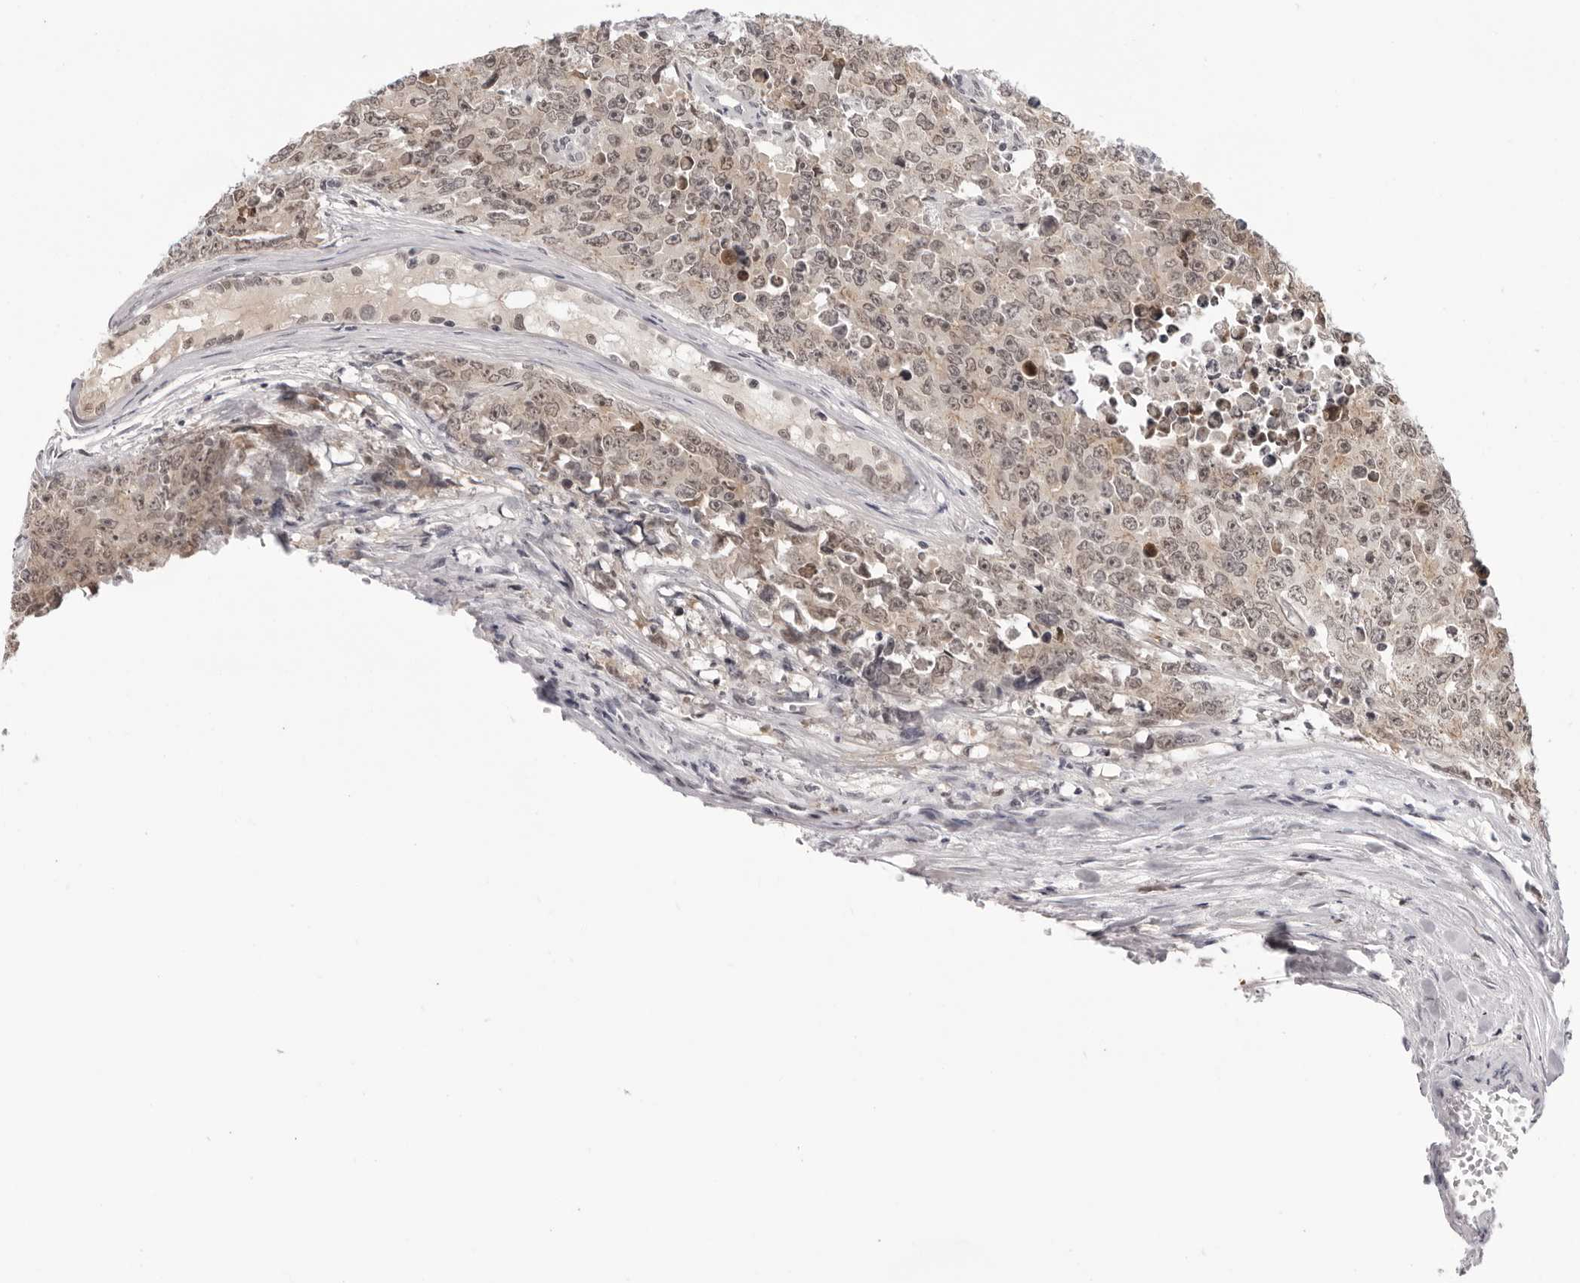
{"staining": {"intensity": "weak", "quantity": ">75%", "location": "nuclear"}, "tissue": "testis cancer", "cell_type": "Tumor cells", "image_type": "cancer", "snomed": [{"axis": "morphology", "description": "Carcinoma, Embryonal, NOS"}, {"axis": "topography", "description": "Testis"}], "caption": "Immunohistochemistry of human testis embryonal carcinoma exhibits low levels of weak nuclear expression in approximately >75% of tumor cells. The staining was performed using DAB (3,3'-diaminobenzidine) to visualize the protein expression in brown, while the nuclei were stained in blue with hematoxylin (Magnification: 20x).", "gene": "SRGAP2", "patient": {"sex": "male", "age": 28}}